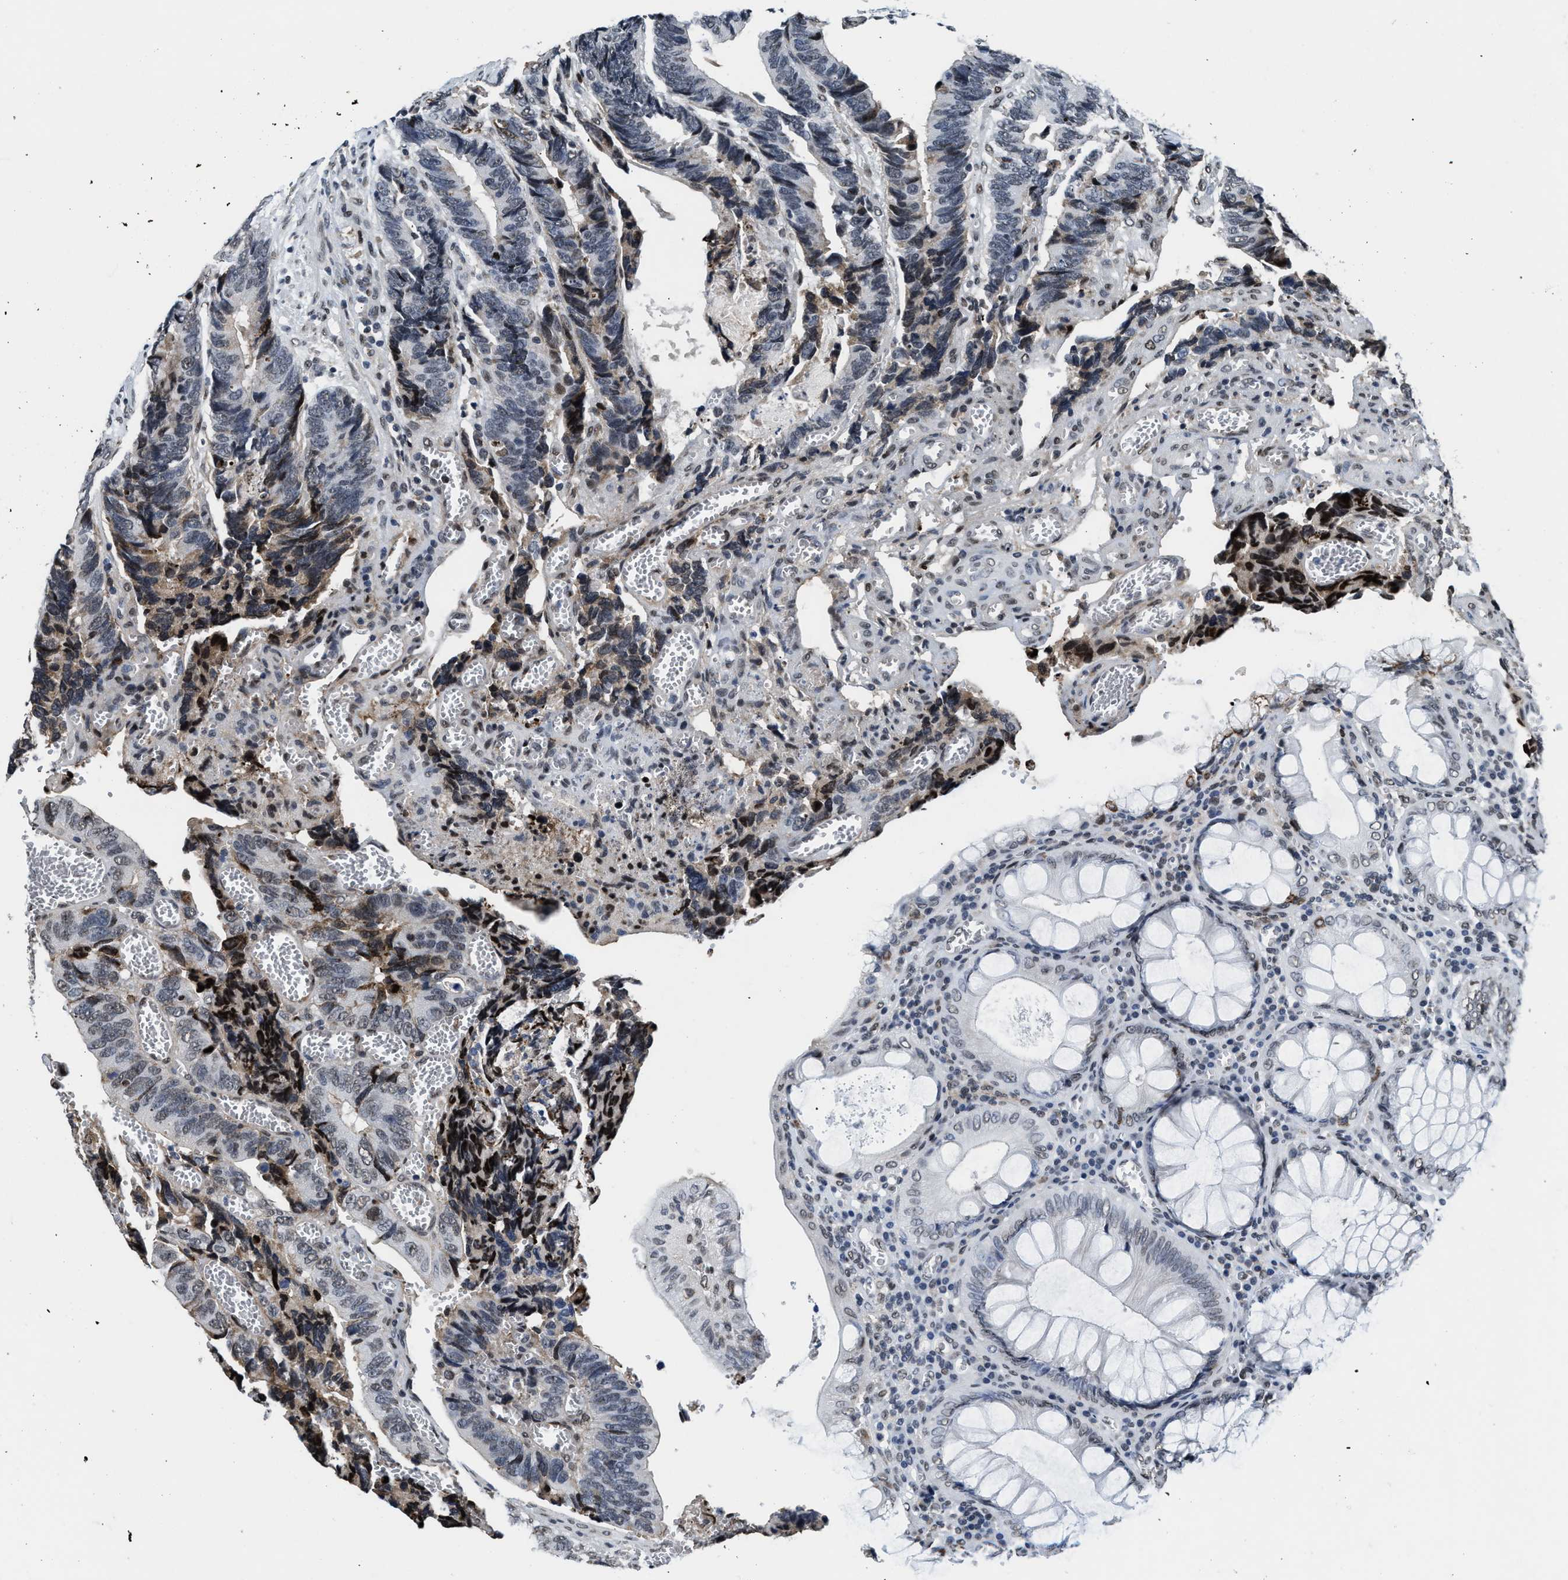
{"staining": {"intensity": "moderate", "quantity": "<25%", "location": "nuclear"}, "tissue": "colorectal cancer", "cell_type": "Tumor cells", "image_type": "cancer", "snomed": [{"axis": "morphology", "description": "Adenocarcinoma, NOS"}, {"axis": "topography", "description": "Colon"}], "caption": "Tumor cells show low levels of moderate nuclear staining in approximately <25% of cells in adenocarcinoma (colorectal). The staining is performed using DAB (3,3'-diaminobenzidine) brown chromogen to label protein expression. The nuclei are counter-stained blue using hematoxylin.", "gene": "SUPT16H", "patient": {"sex": "male", "age": 72}}